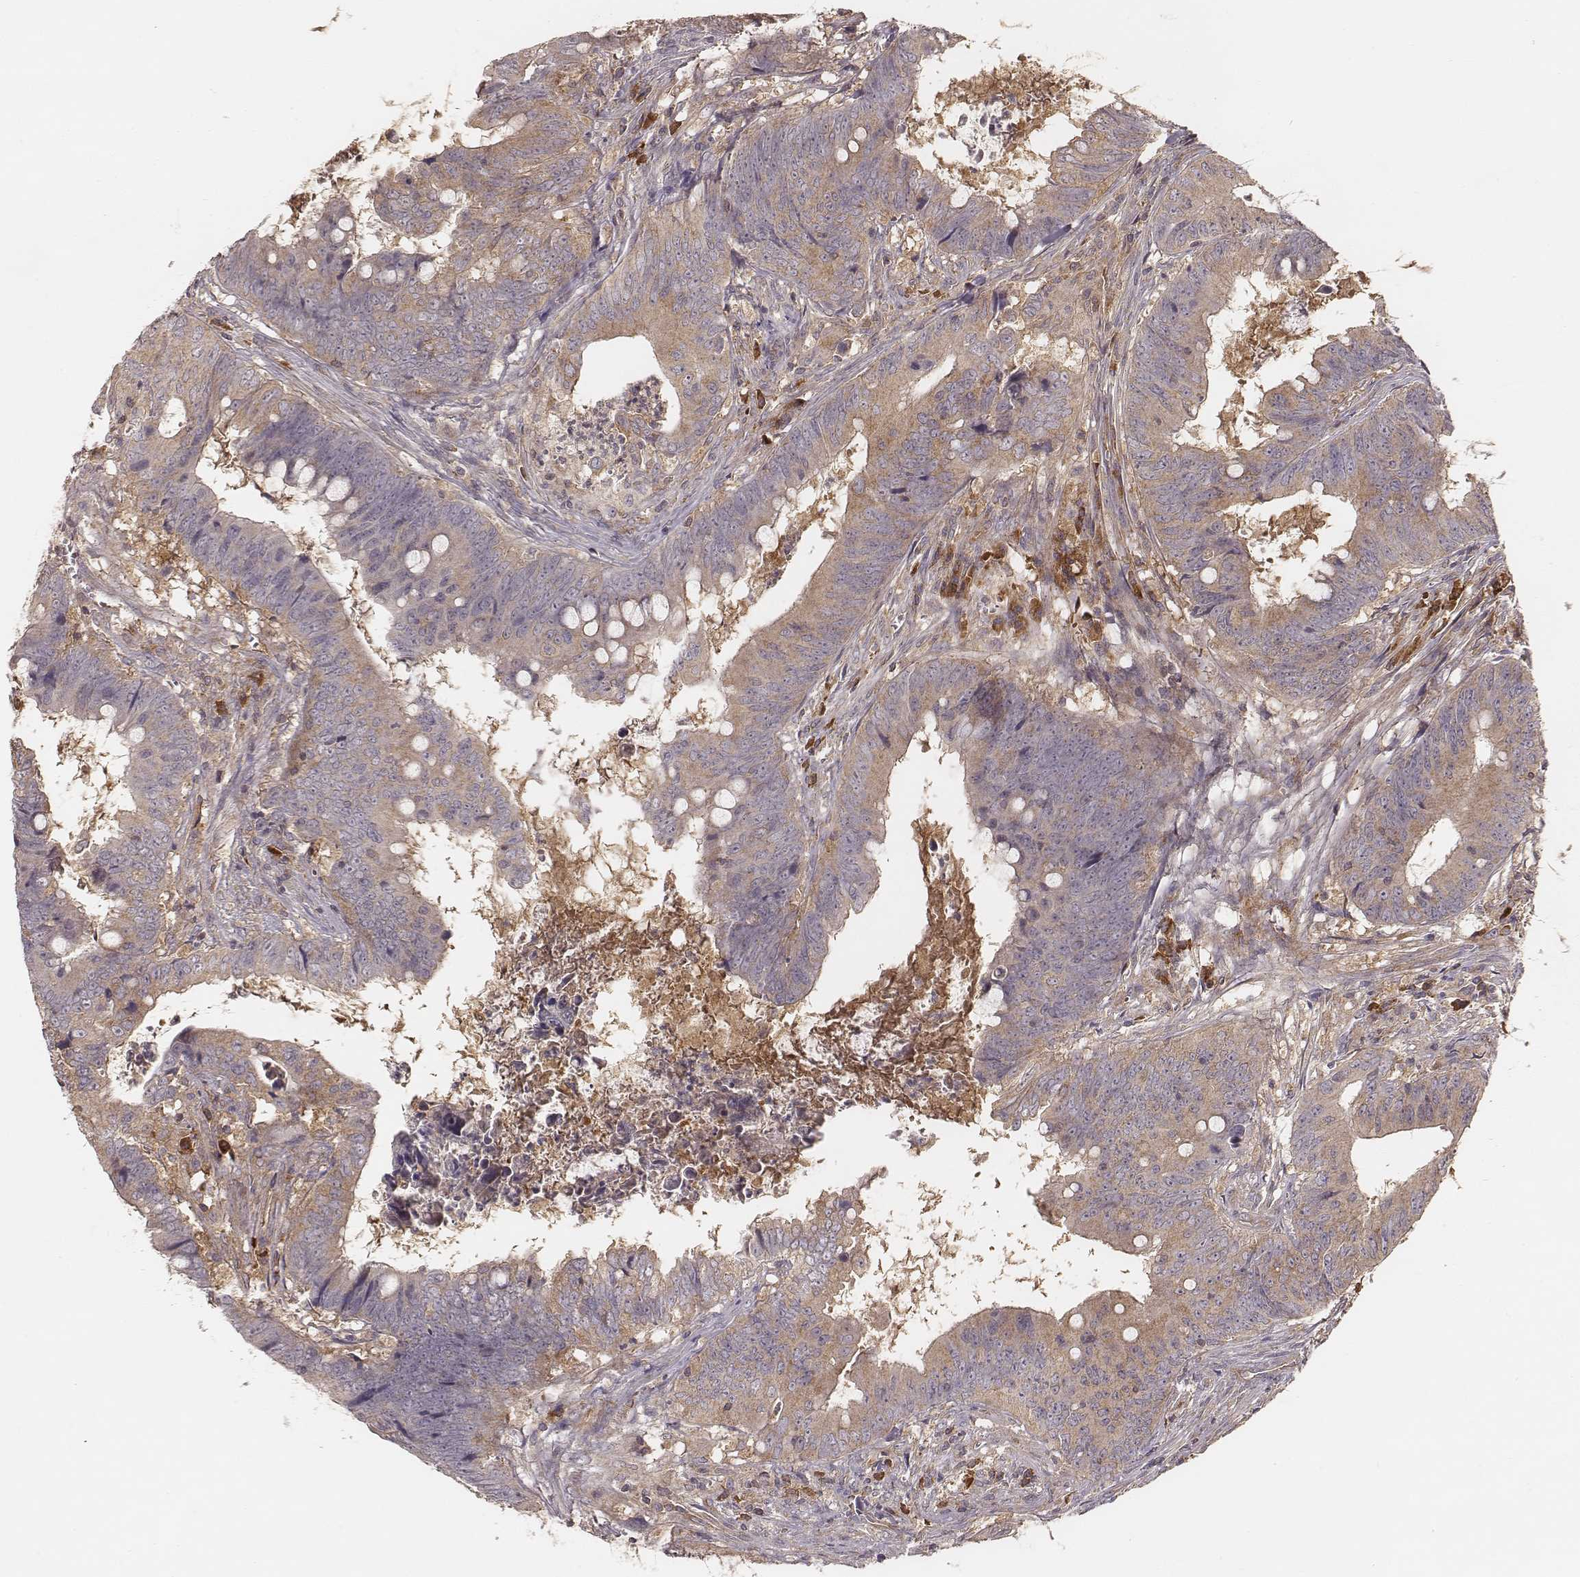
{"staining": {"intensity": "weak", "quantity": "25%-75%", "location": "cytoplasmic/membranous"}, "tissue": "colorectal cancer", "cell_type": "Tumor cells", "image_type": "cancer", "snomed": [{"axis": "morphology", "description": "Adenocarcinoma, NOS"}, {"axis": "topography", "description": "Colon"}], "caption": "This is a micrograph of immunohistochemistry (IHC) staining of colorectal adenocarcinoma, which shows weak expression in the cytoplasmic/membranous of tumor cells.", "gene": "CARS1", "patient": {"sex": "female", "age": 82}}